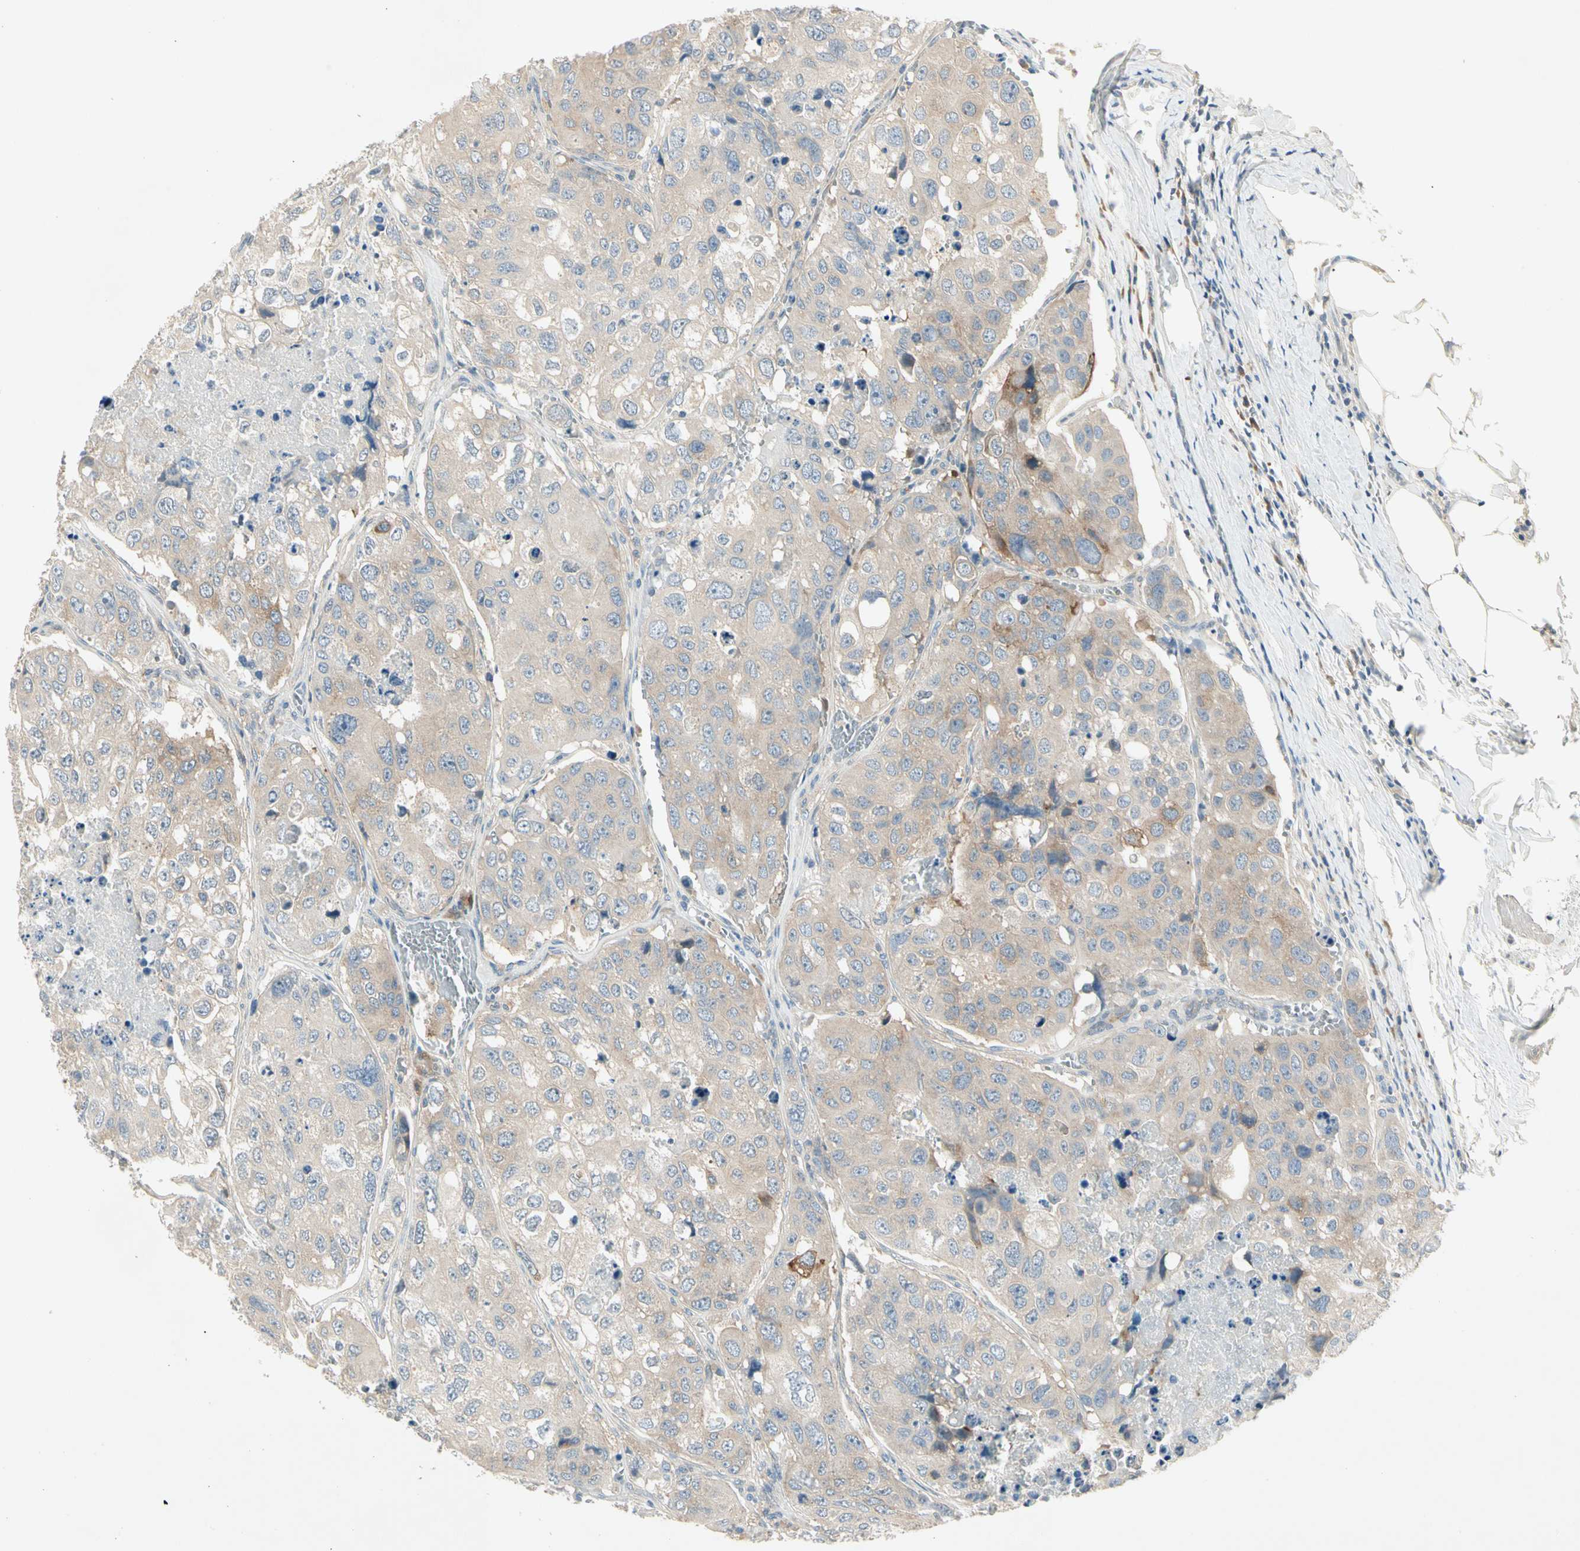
{"staining": {"intensity": "weak", "quantity": "25%-75%", "location": "cytoplasmic/membranous"}, "tissue": "urothelial cancer", "cell_type": "Tumor cells", "image_type": "cancer", "snomed": [{"axis": "morphology", "description": "Urothelial carcinoma, High grade"}, {"axis": "topography", "description": "Lymph node"}, {"axis": "topography", "description": "Urinary bladder"}], "caption": "This image exhibits immunohistochemistry (IHC) staining of urothelial carcinoma (high-grade), with low weak cytoplasmic/membranous positivity in approximately 25%-75% of tumor cells.", "gene": "IL1R1", "patient": {"sex": "male", "age": 51}}